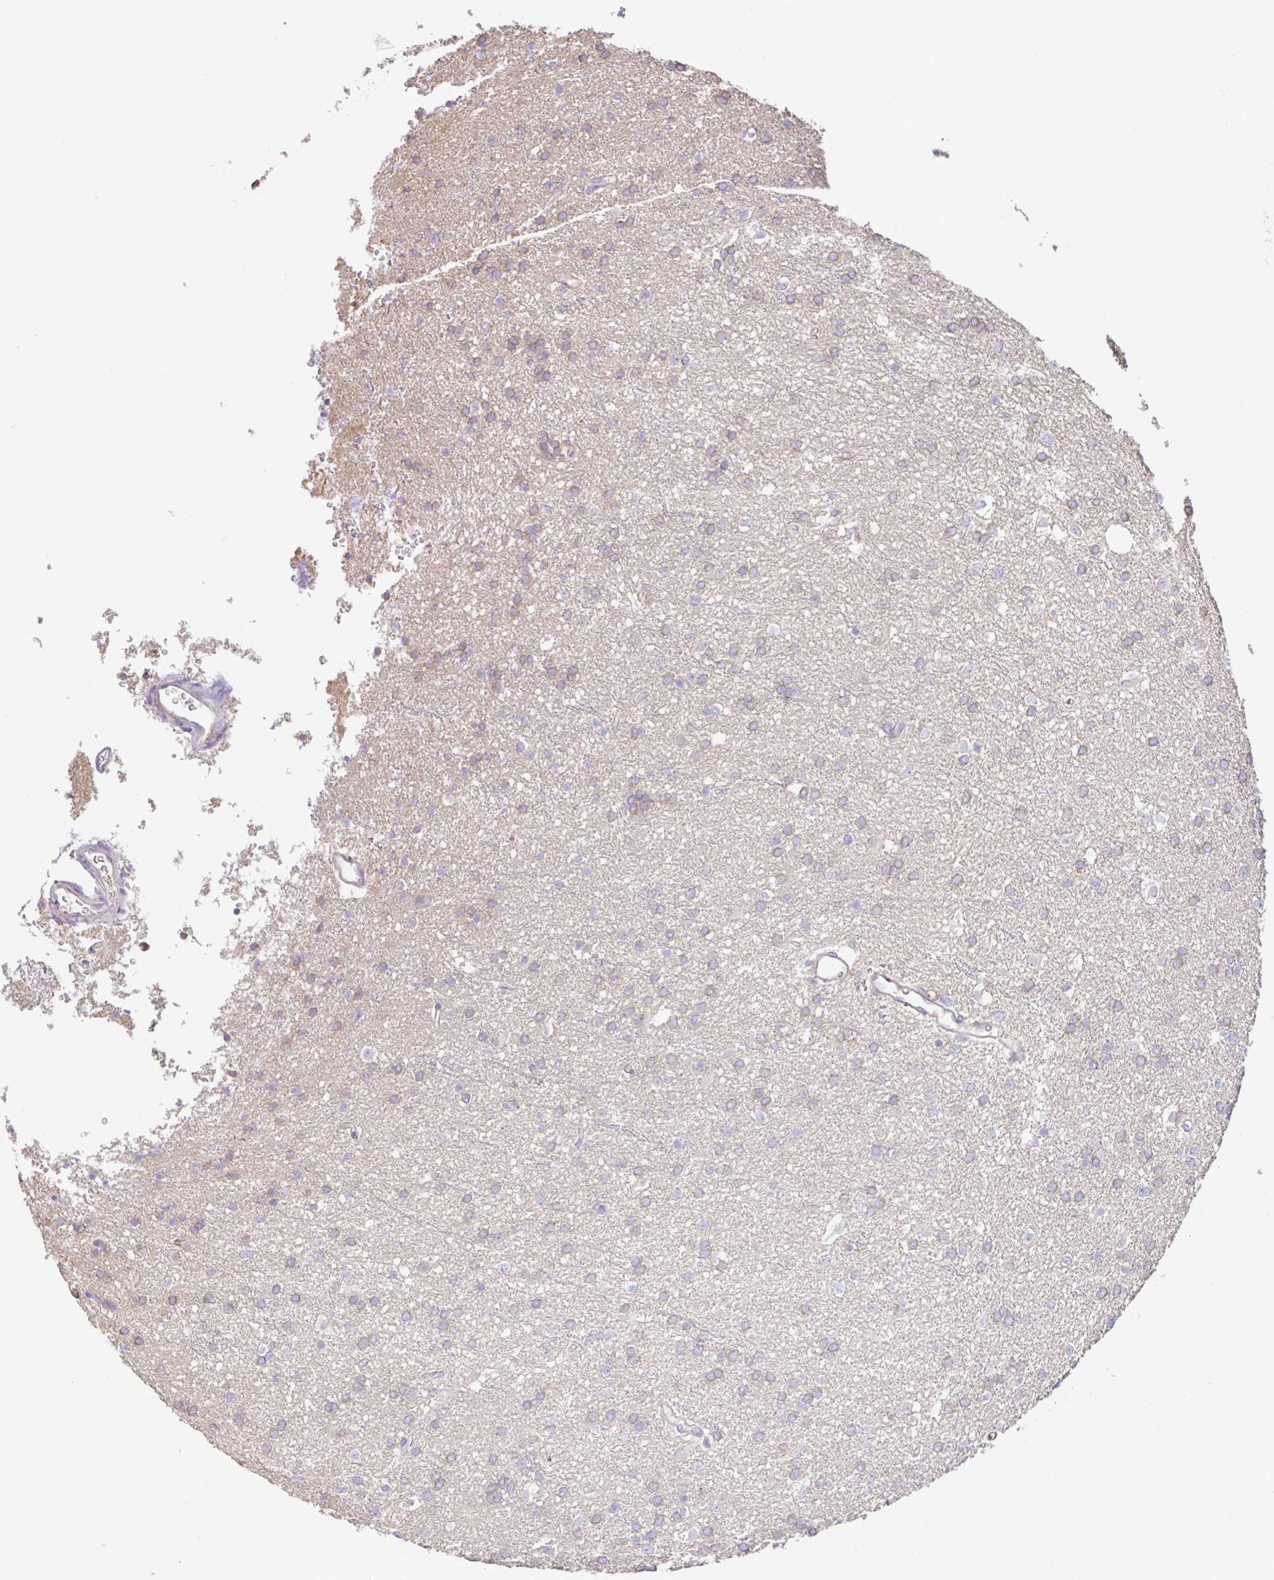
{"staining": {"intensity": "weak", "quantity": "<25%", "location": "cytoplasmic/membranous"}, "tissue": "glioma", "cell_type": "Tumor cells", "image_type": "cancer", "snomed": [{"axis": "morphology", "description": "Glioma, malignant, Low grade"}, {"axis": "topography", "description": "Brain"}], "caption": "Immunohistochemical staining of malignant glioma (low-grade) reveals no significant expression in tumor cells. Nuclei are stained in blue.", "gene": "PLCD4", "patient": {"sex": "female", "age": 33}}